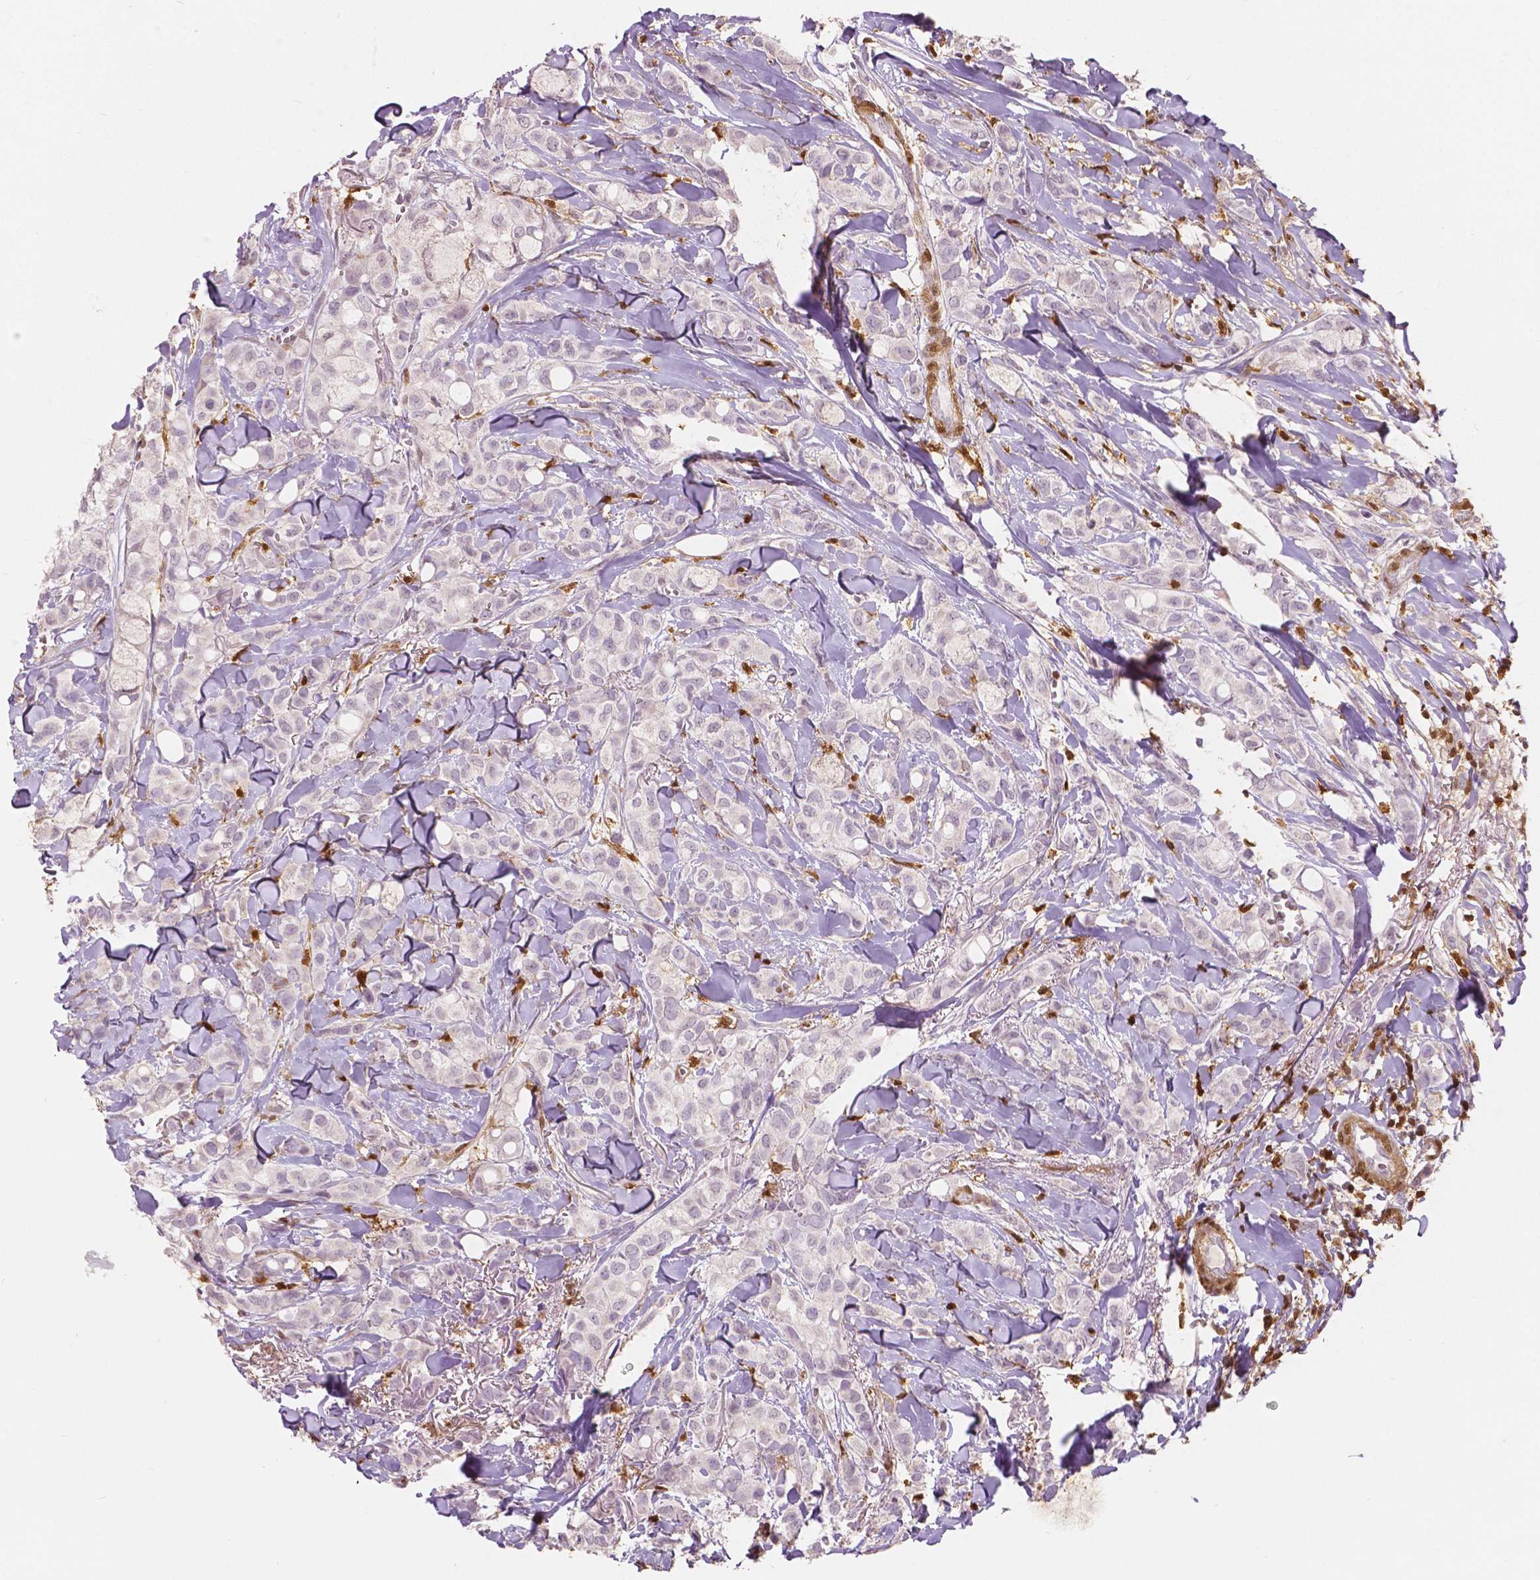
{"staining": {"intensity": "negative", "quantity": "none", "location": "none"}, "tissue": "breast cancer", "cell_type": "Tumor cells", "image_type": "cancer", "snomed": [{"axis": "morphology", "description": "Duct carcinoma"}, {"axis": "topography", "description": "Breast"}], "caption": "An IHC histopathology image of intraductal carcinoma (breast) is shown. There is no staining in tumor cells of intraductal carcinoma (breast).", "gene": "S100A4", "patient": {"sex": "female", "age": 85}}